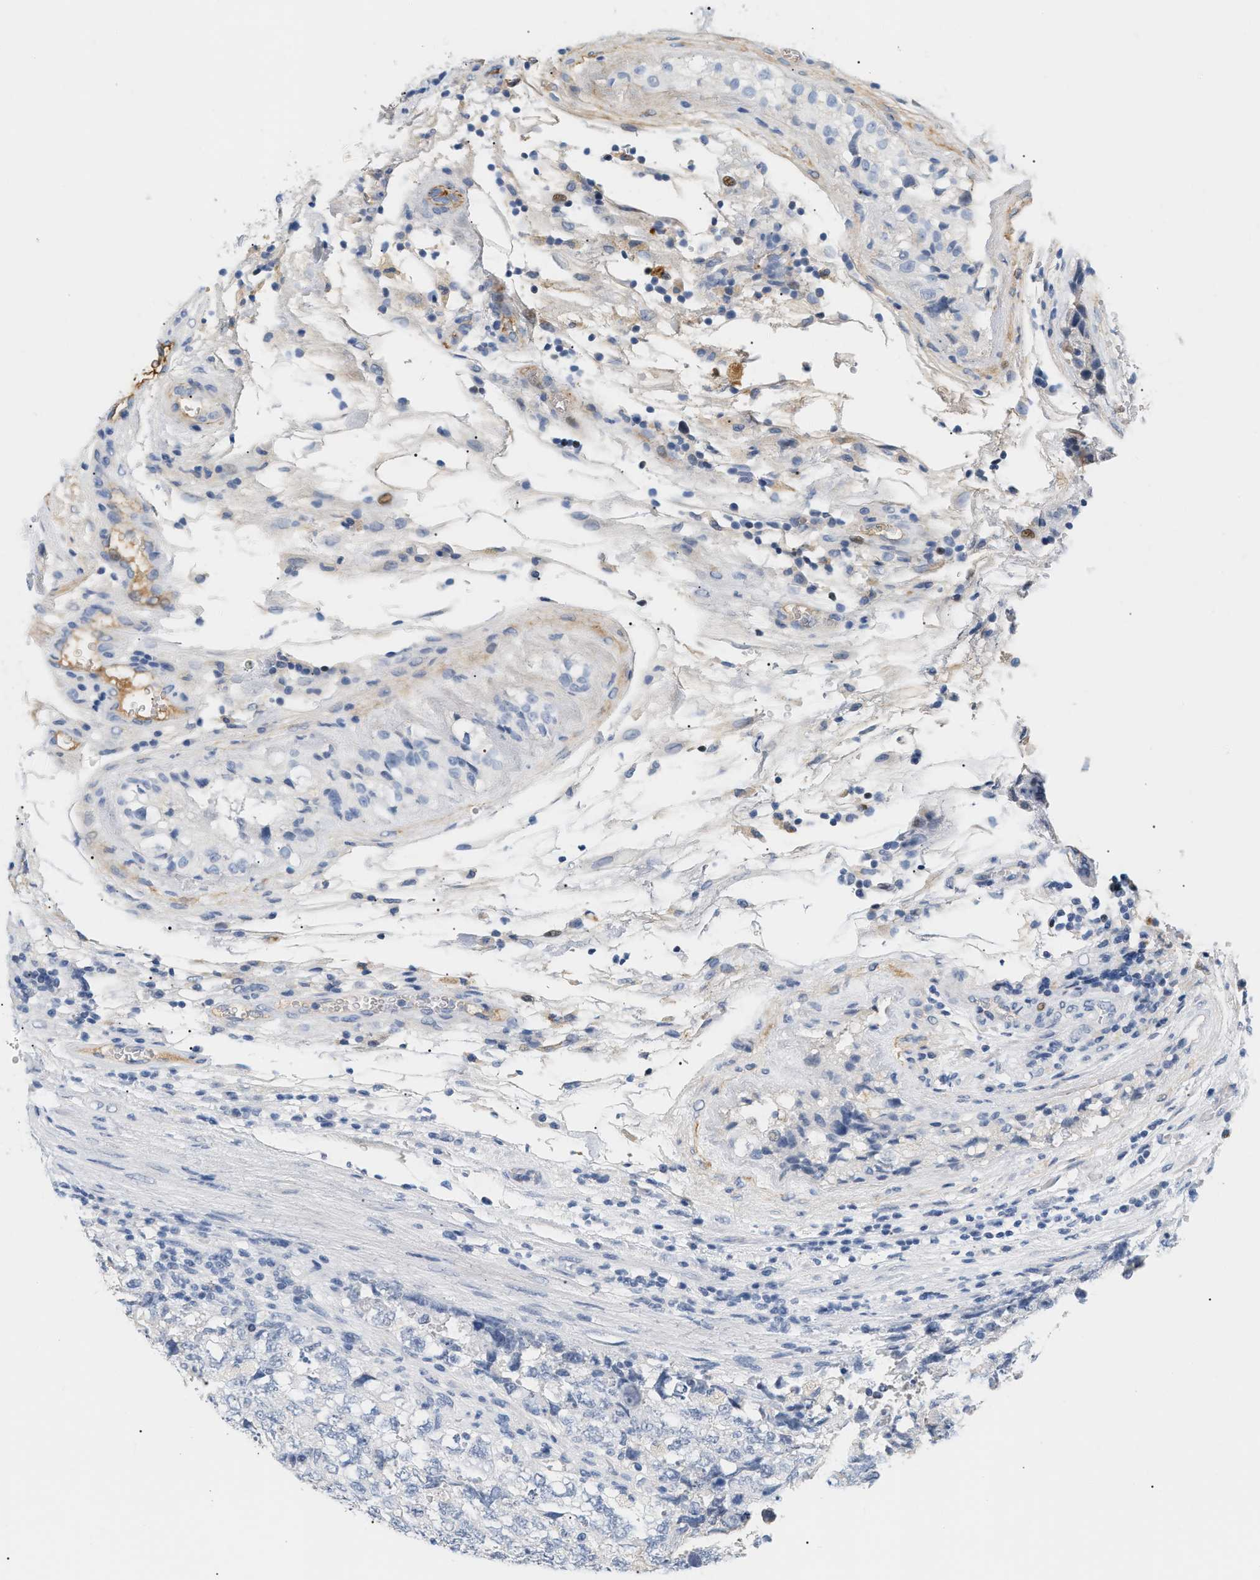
{"staining": {"intensity": "negative", "quantity": "none", "location": "none"}, "tissue": "testis cancer", "cell_type": "Tumor cells", "image_type": "cancer", "snomed": [{"axis": "morphology", "description": "Carcinoma, Embryonal, NOS"}, {"axis": "topography", "description": "Testis"}], "caption": "Micrograph shows no significant protein expression in tumor cells of embryonal carcinoma (testis).", "gene": "CFH", "patient": {"sex": "male", "age": 36}}